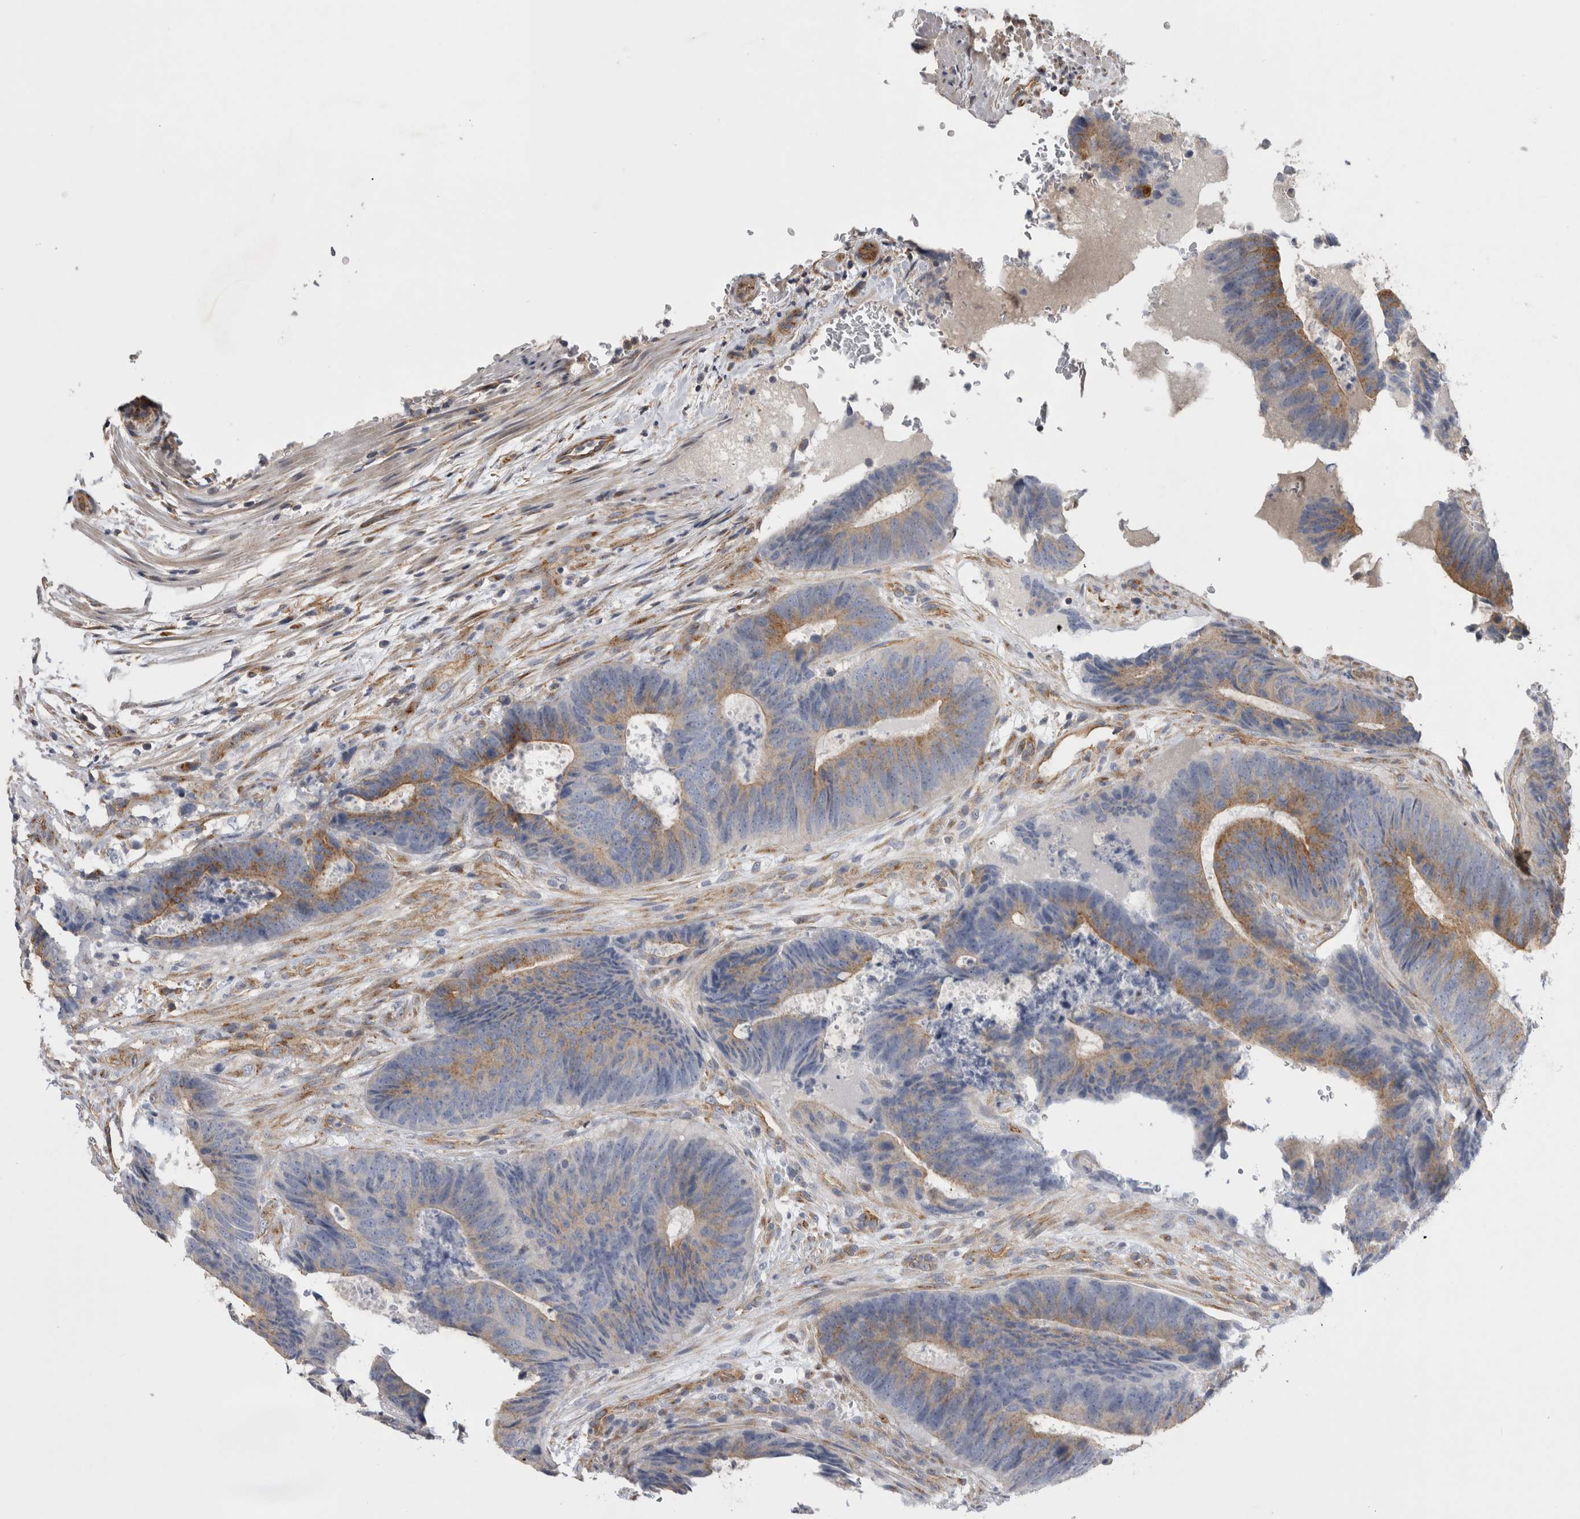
{"staining": {"intensity": "moderate", "quantity": "25%-75%", "location": "cytoplasmic/membranous"}, "tissue": "colorectal cancer", "cell_type": "Tumor cells", "image_type": "cancer", "snomed": [{"axis": "morphology", "description": "Adenocarcinoma, NOS"}, {"axis": "topography", "description": "Colon"}], "caption": "The immunohistochemical stain highlights moderate cytoplasmic/membranous staining in tumor cells of adenocarcinoma (colorectal) tissue. Nuclei are stained in blue.", "gene": "ATXN3", "patient": {"sex": "male", "age": 56}}